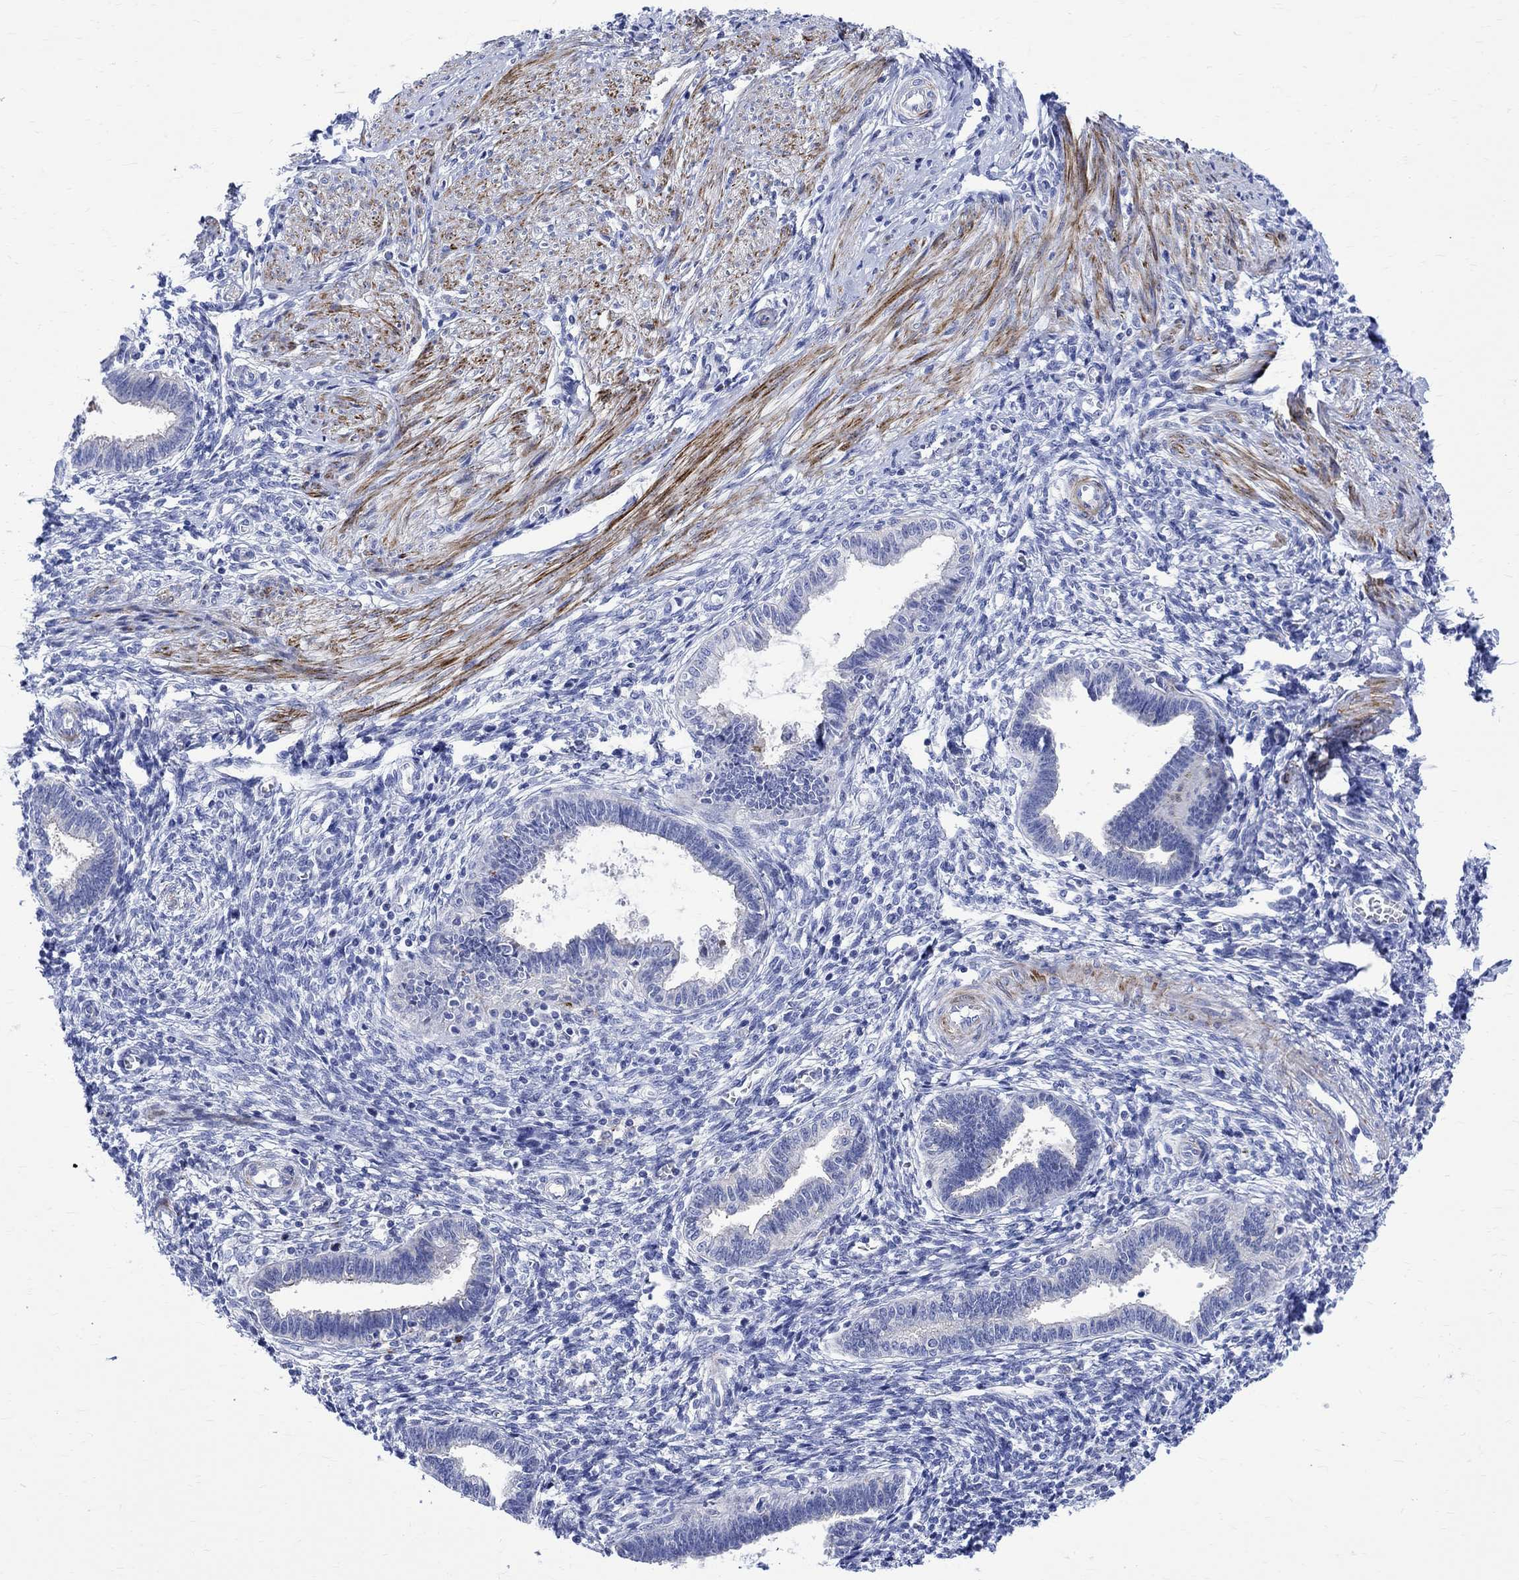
{"staining": {"intensity": "negative", "quantity": "none", "location": "none"}, "tissue": "endometrium", "cell_type": "Cells in endometrial stroma", "image_type": "normal", "snomed": [{"axis": "morphology", "description": "Normal tissue, NOS"}, {"axis": "topography", "description": "Cervix"}, {"axis": "topography", "description": "Endometrium"}], "caption": "IHC of normal endometrium reveals no positivity in cells in endometrial stroma.", "gene": "PARVB", "patient": {"sex": "female", "age": 37}}